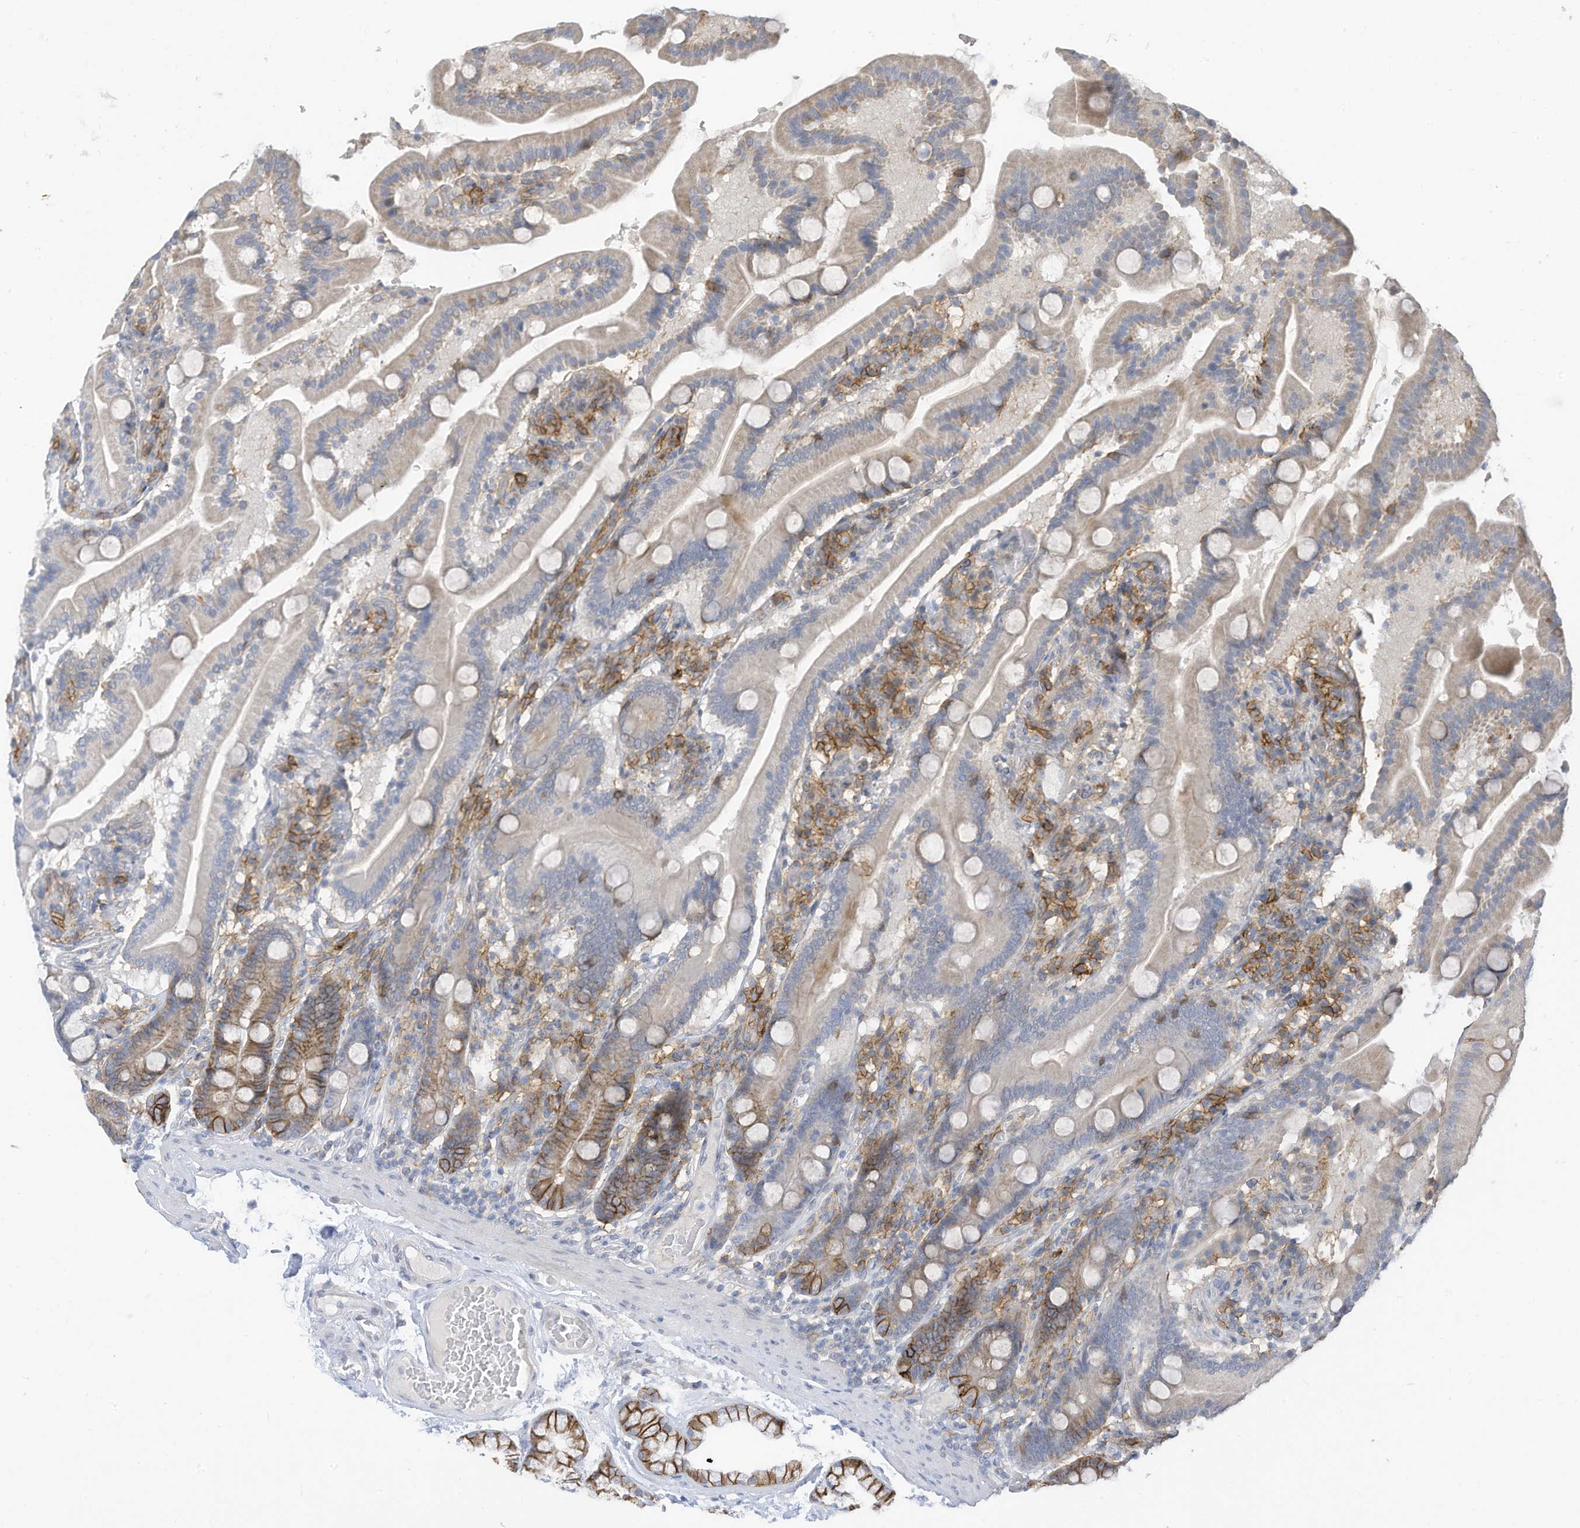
{"staining": {"intensity": "moderate", "quantity": "25%-75%", "location": "cytoplasmic/membranous"}, "tissue": "duodenum", "cell_type": "Glandular cells", "image_type": "normal", "snomed": [{"axis": "morphology", "description": "Normal tissue, NOS"}, {"axis": "topography", "description": "Duodenum"}], "caption": "Brown immunohistochemical staining in normal human duodenum displays moderate cytoplasmic/membranous staining in approximately 25%-75% of glandular cells.", "gene": "SLC1A5", "patient": {"sex": "male", "age": 55}}